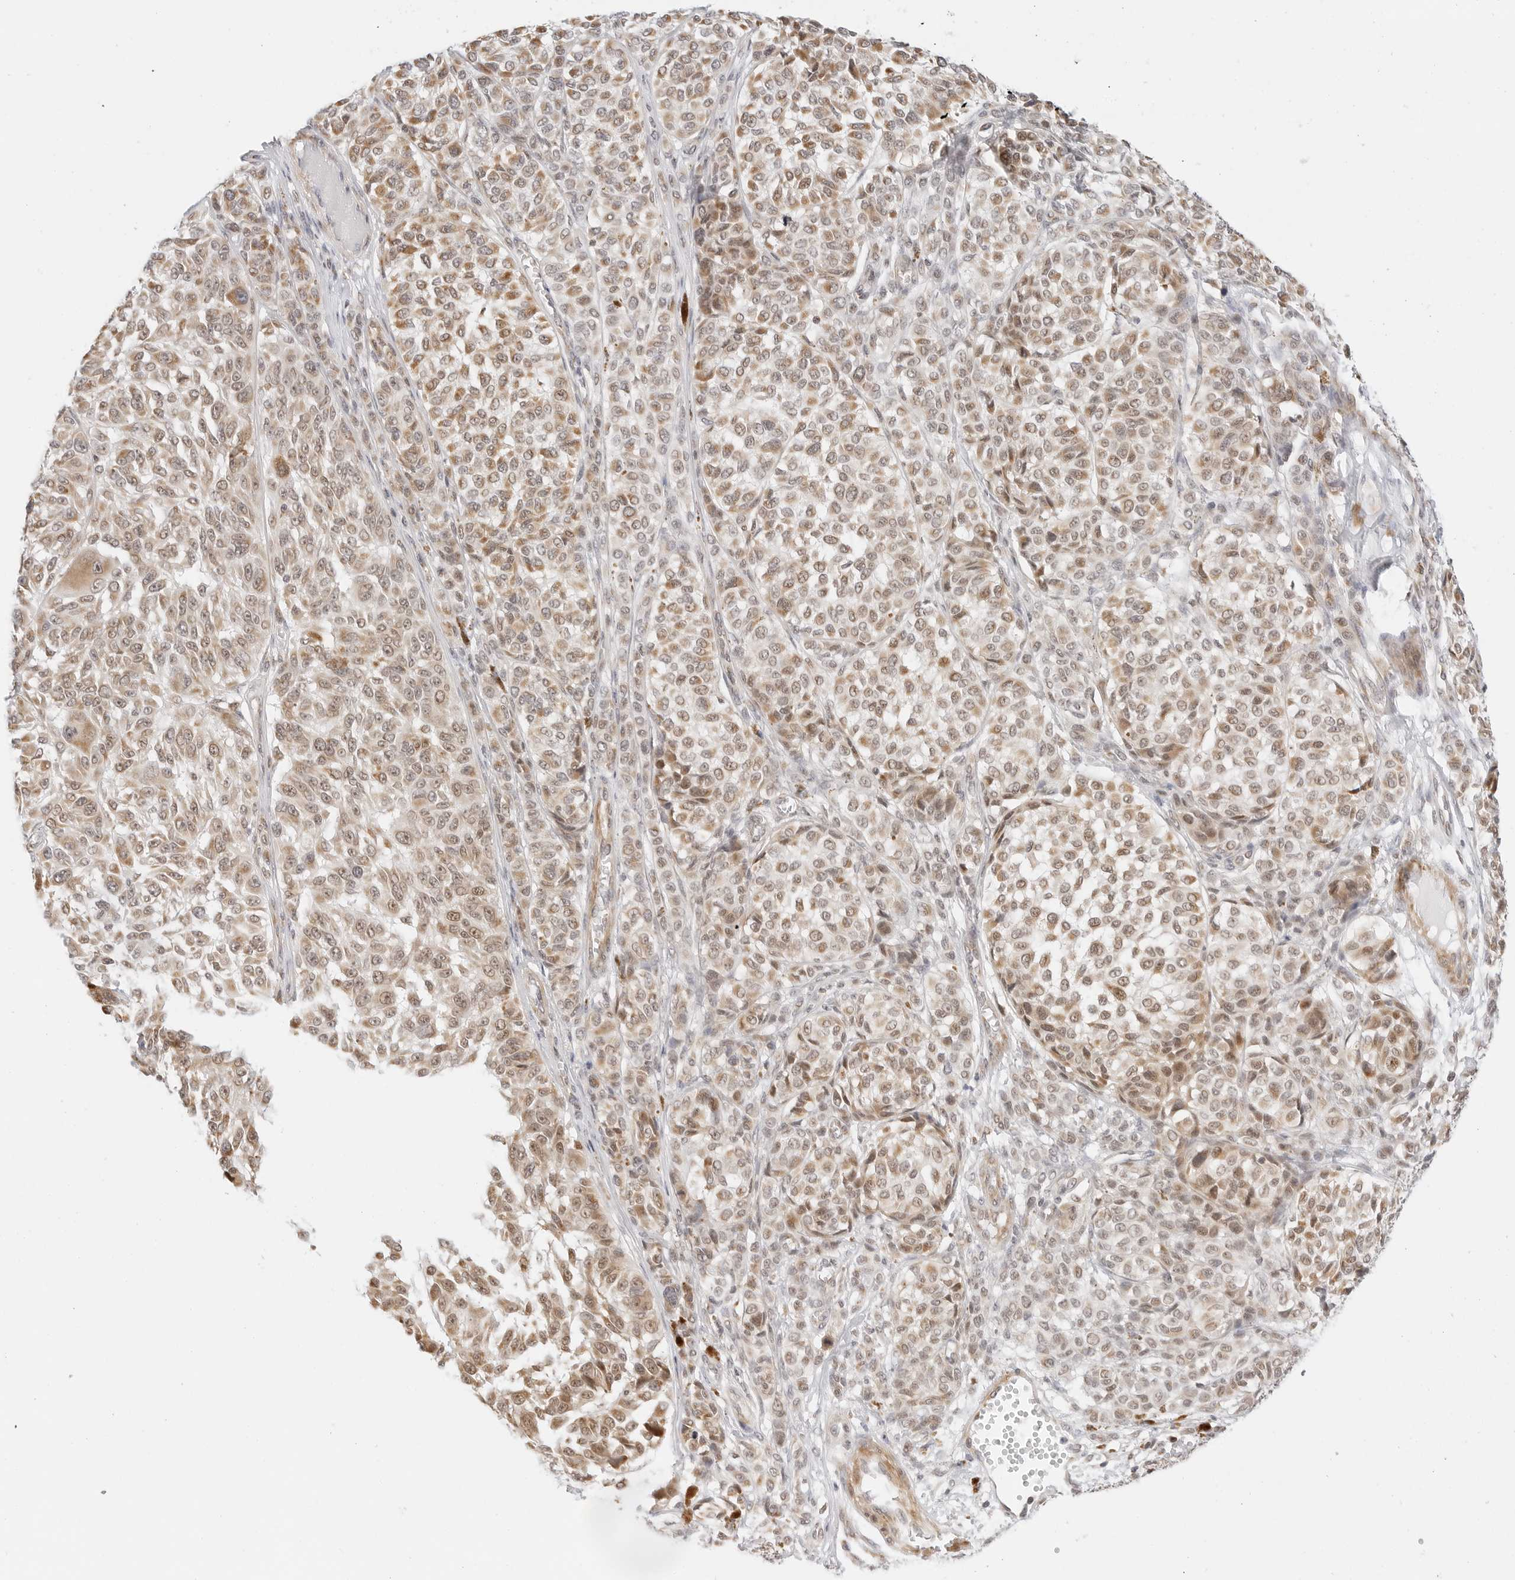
{"staining": {"intensity": "weak", "quantity": ">75%", "location": "cytoplasmic/membranous,nuclear"}, "tissue": "melanoma", "cell_type": "Tumor cells", "image_type": "cancer", "snomed": [{"axis": "morphology", "description": "Malignant melanoma, NOS"}, {"axis": "topography", "description": "Skin"}], "caption": "Protein staining displays weak cytoplasmic/membranous and nuclear staining in approximately >75% of tumor cells in malignant melanoma.", "gene": "GORAB", "patient": {"sex": "male", "age": 83}}